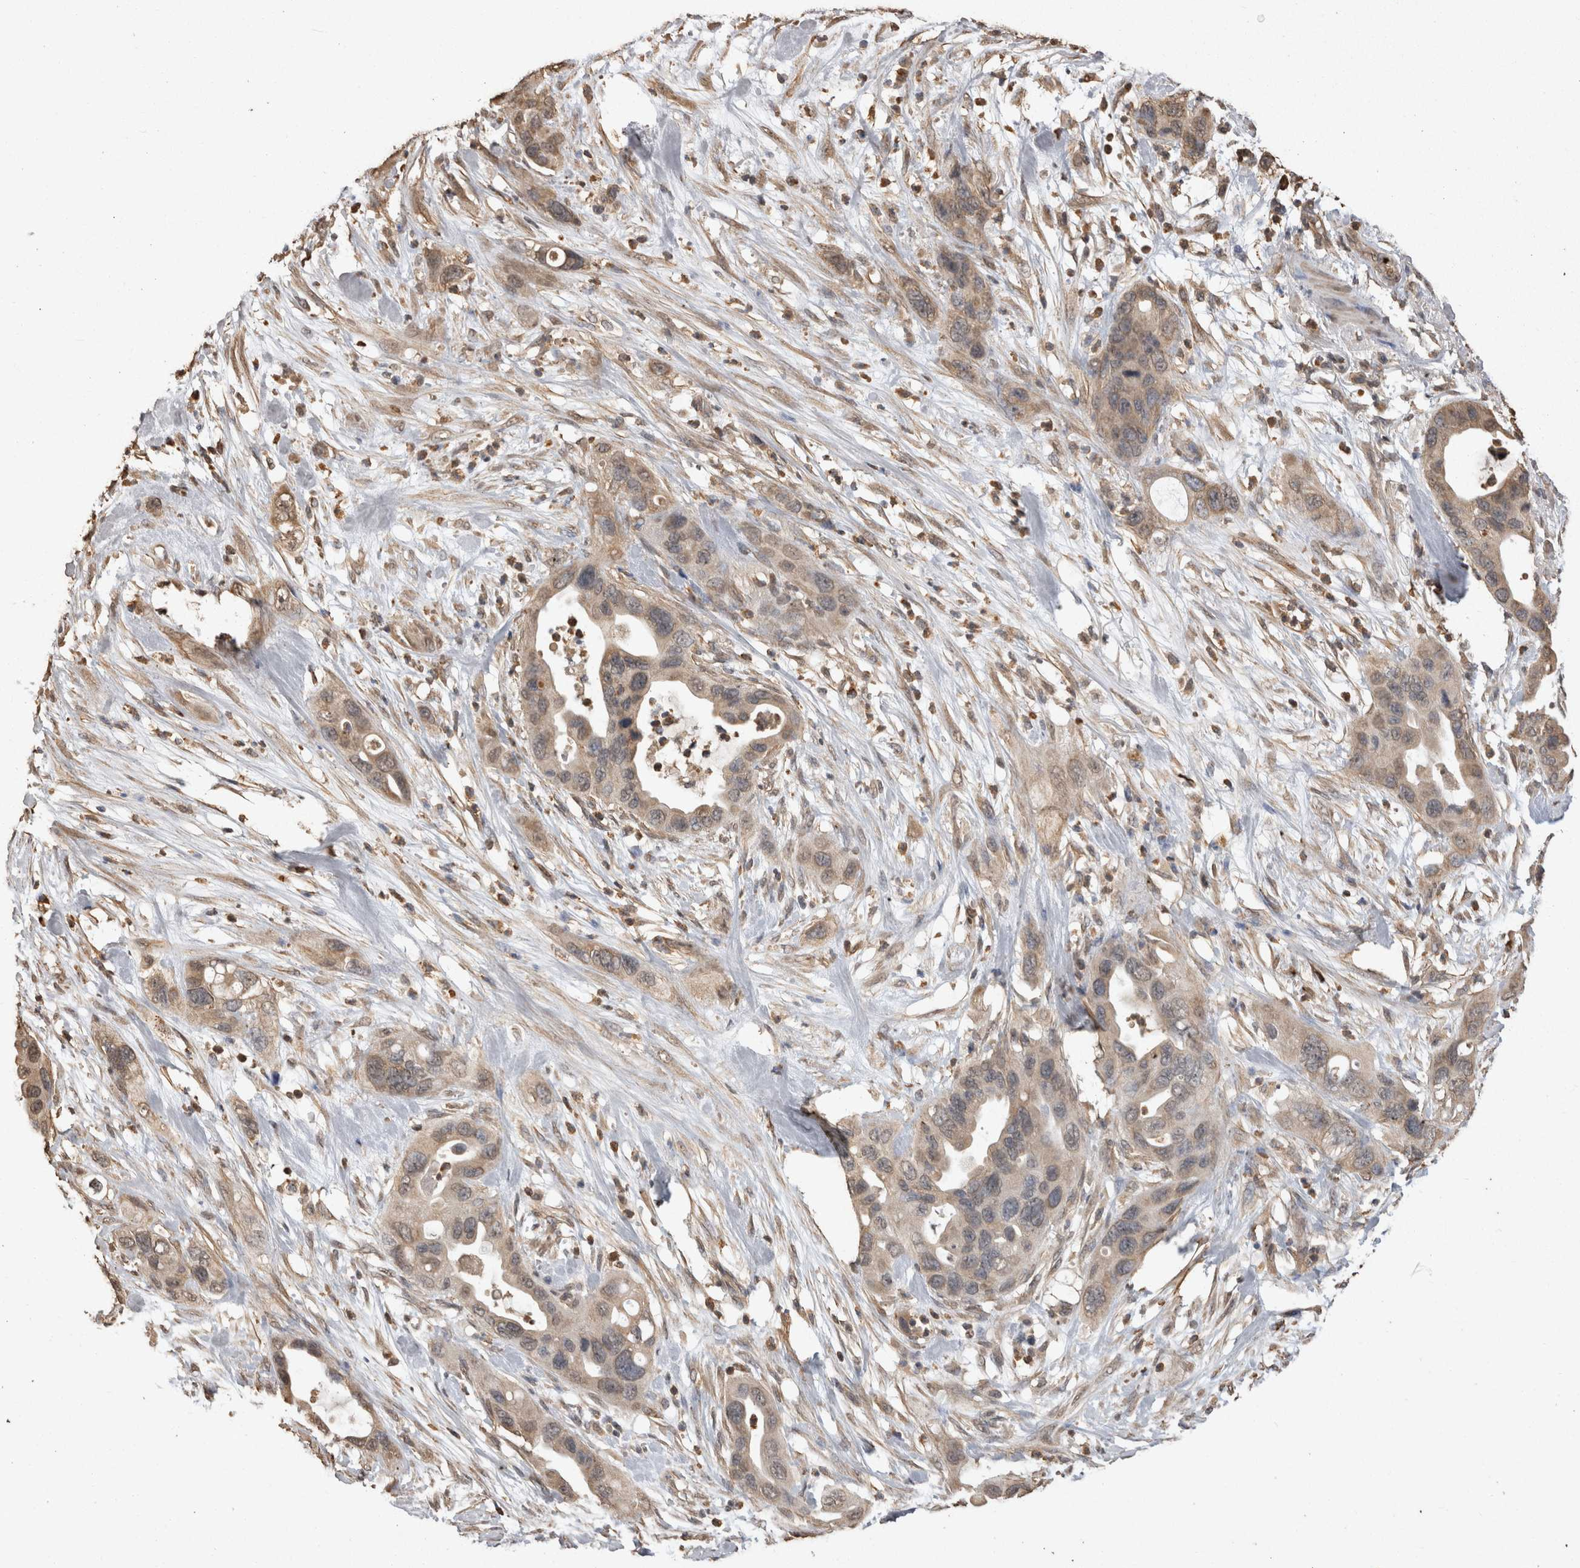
{"staining": {"intensity": "weak", "quantity": ">75%", "location": "cytoplasmic/membranous"}, "tissue": "pancreatic cancer", "cell_type": "Tumor cells", "image_type": "cancer", "snomed": [{"axis": "morphology", "description": "Adenocarcinoma, NOS"}, {"axis": "topography", "description": "Pancreas"}], "caption": "This photomicrograph shows IHC staining of pancreatic cancer (adenocarcinoma), with low weak cytoplasmic/membranous positivity in about >75% of tumor cells.", "gene": "SOCS5", "patient": {"sex": "female", "age": 71}}